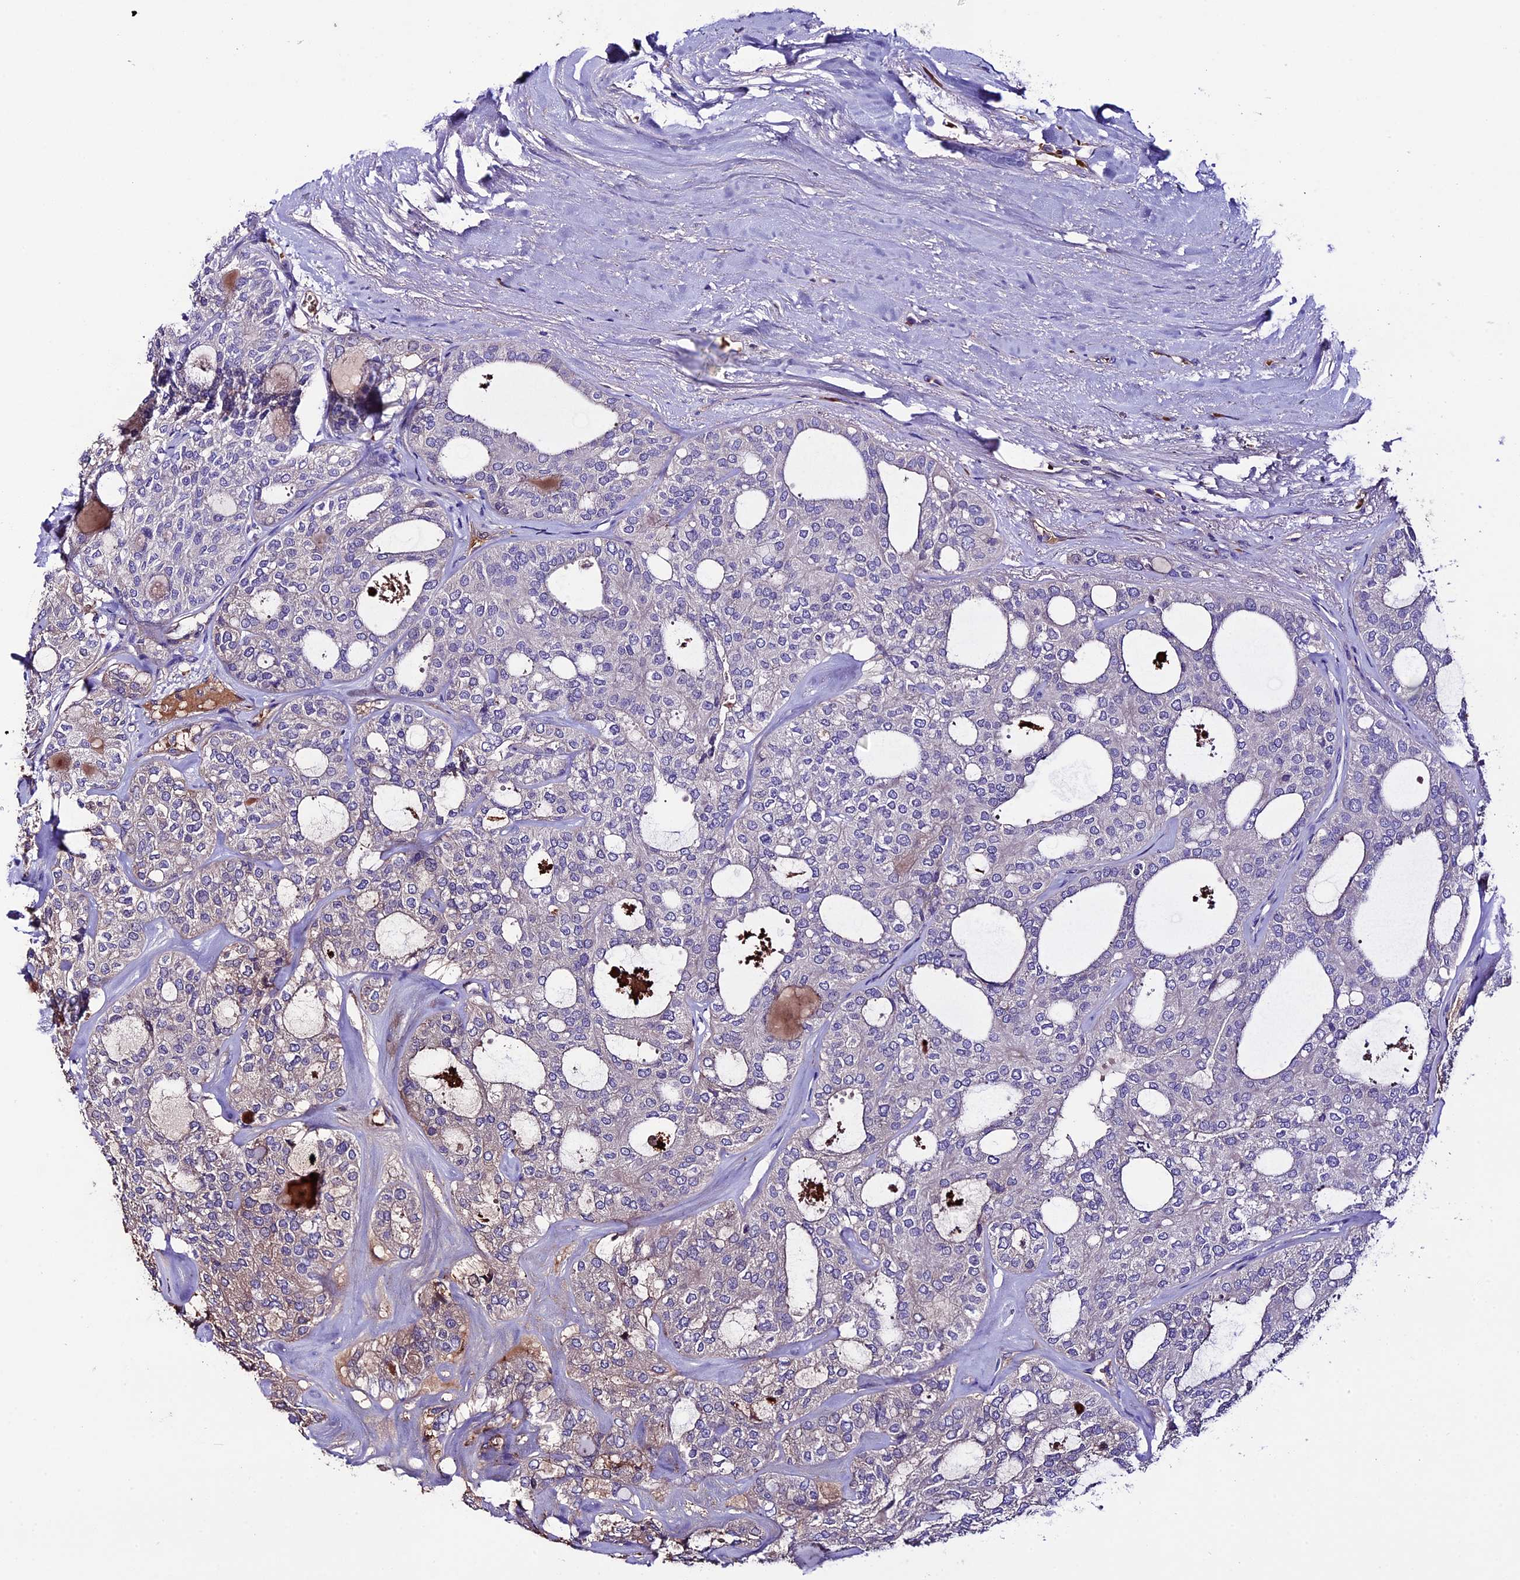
{"staining": {"intensity": "weak", "quantity": "<25%", "location": "cytoplasmic/membranous"}, "tissue": "thyroid cancer", "cell_type": "Tumor cells", "image_type": "cancer", "snomed": [{"axis": "morphology", "description": "Follicular adenoma carcinoma, NOS"}, {"axis": "topography", "description": "Thyroid gland"}], "caption": "There is no significant expression in tumor cells of thyroid cancer.", "gene": "TCP11L2", "patient": {"sex": "male", "age": 75}}